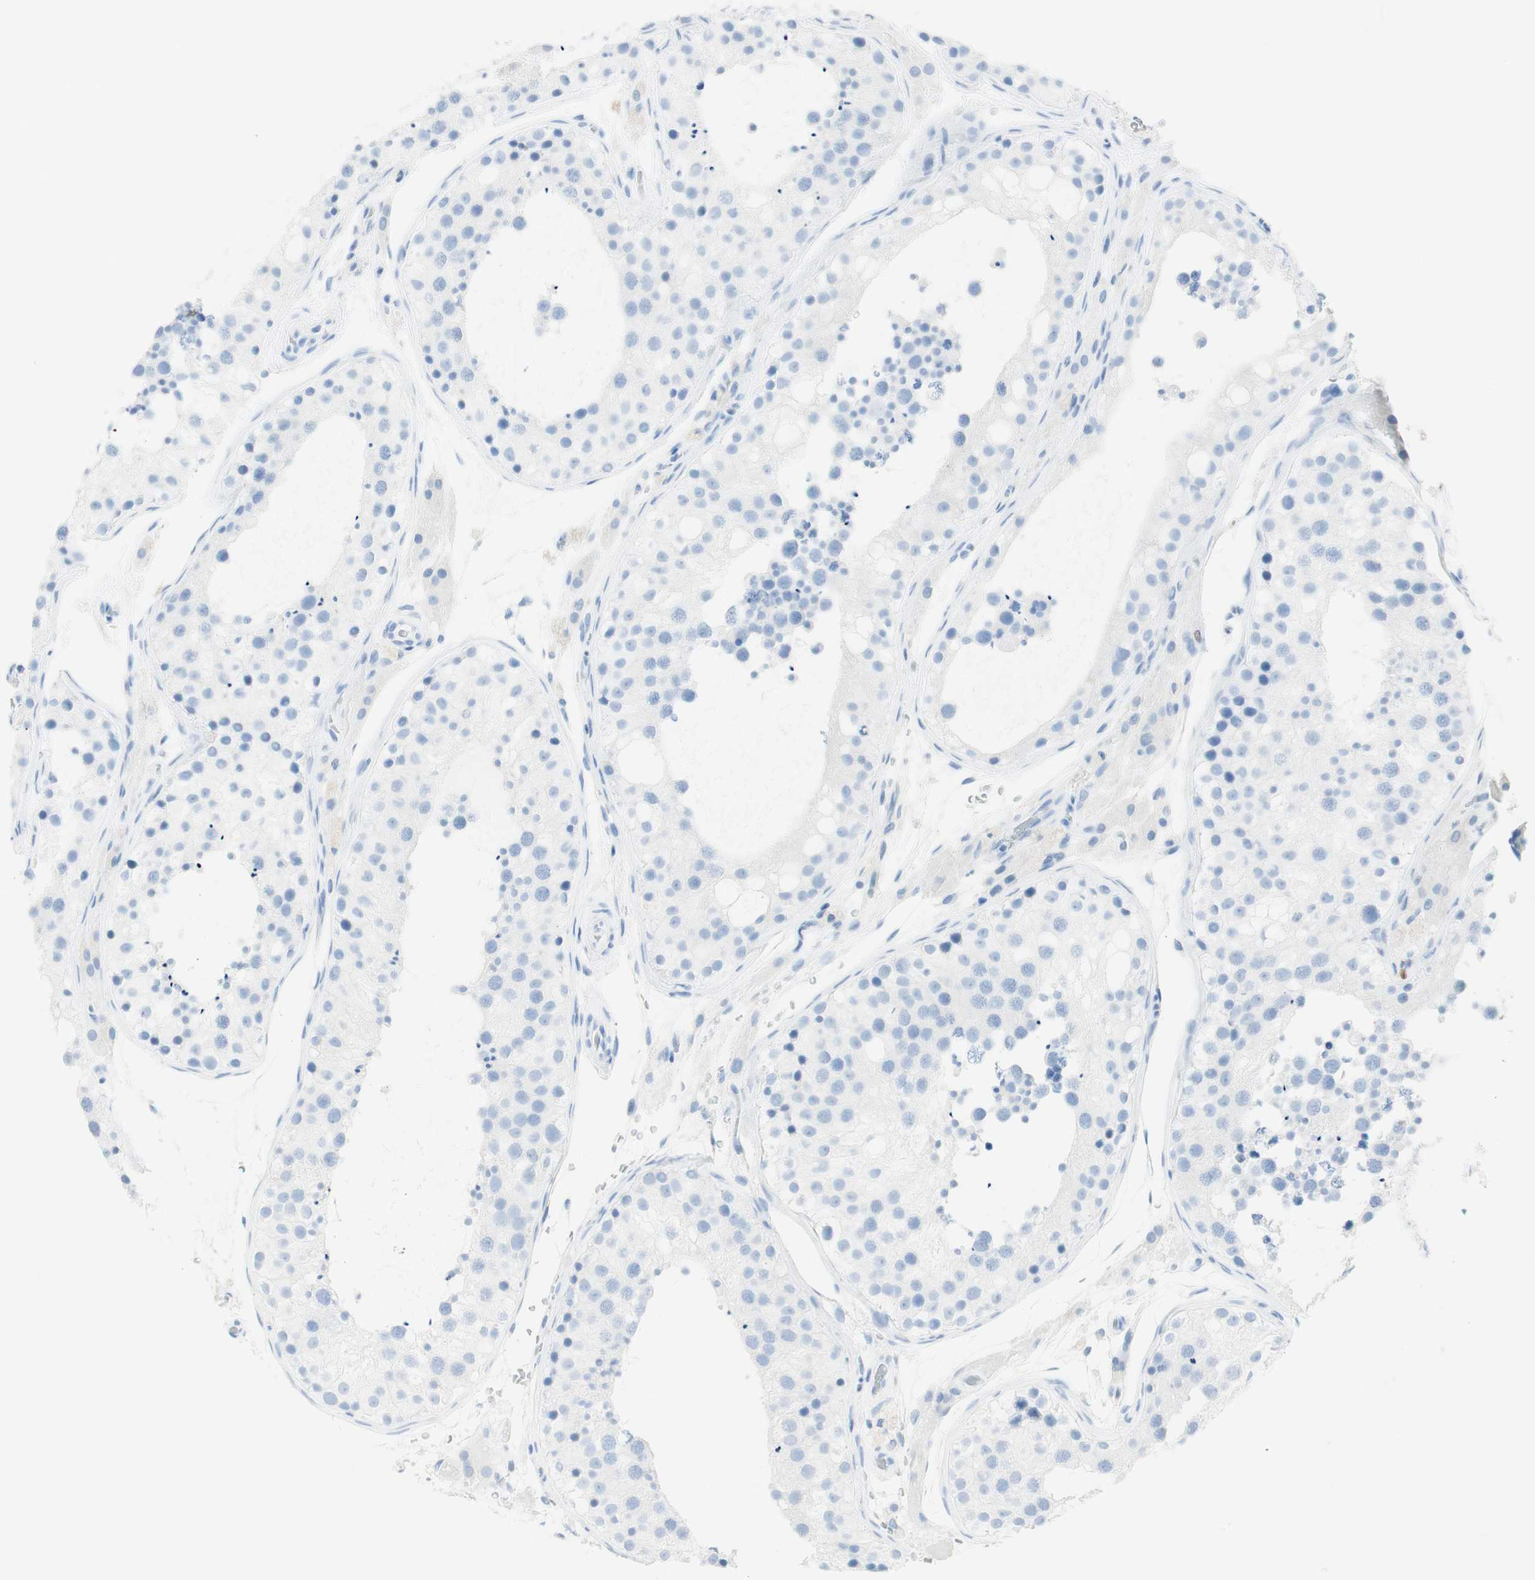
{"staining": {"intensity": "negative", "quantity": "none", "location": "none"}, "tissue": "testis", "cell_type": "Cells in seminiferous ducts", "image_type": "normal", "snomed": [{"axis": "morphology", "description": "Normal tissue, NOS"}, {"axis": "topography", "description": "Testis"}], "caption": "There is no significant positivity in cells in seminiferous ducts of testis. Brightfield microscopy of IHC stained with DAB (brown) and hematoxylin (blue), captured at high magnification.", "gene": "TPO", "patient": {"sex": "male", "age": 26}}